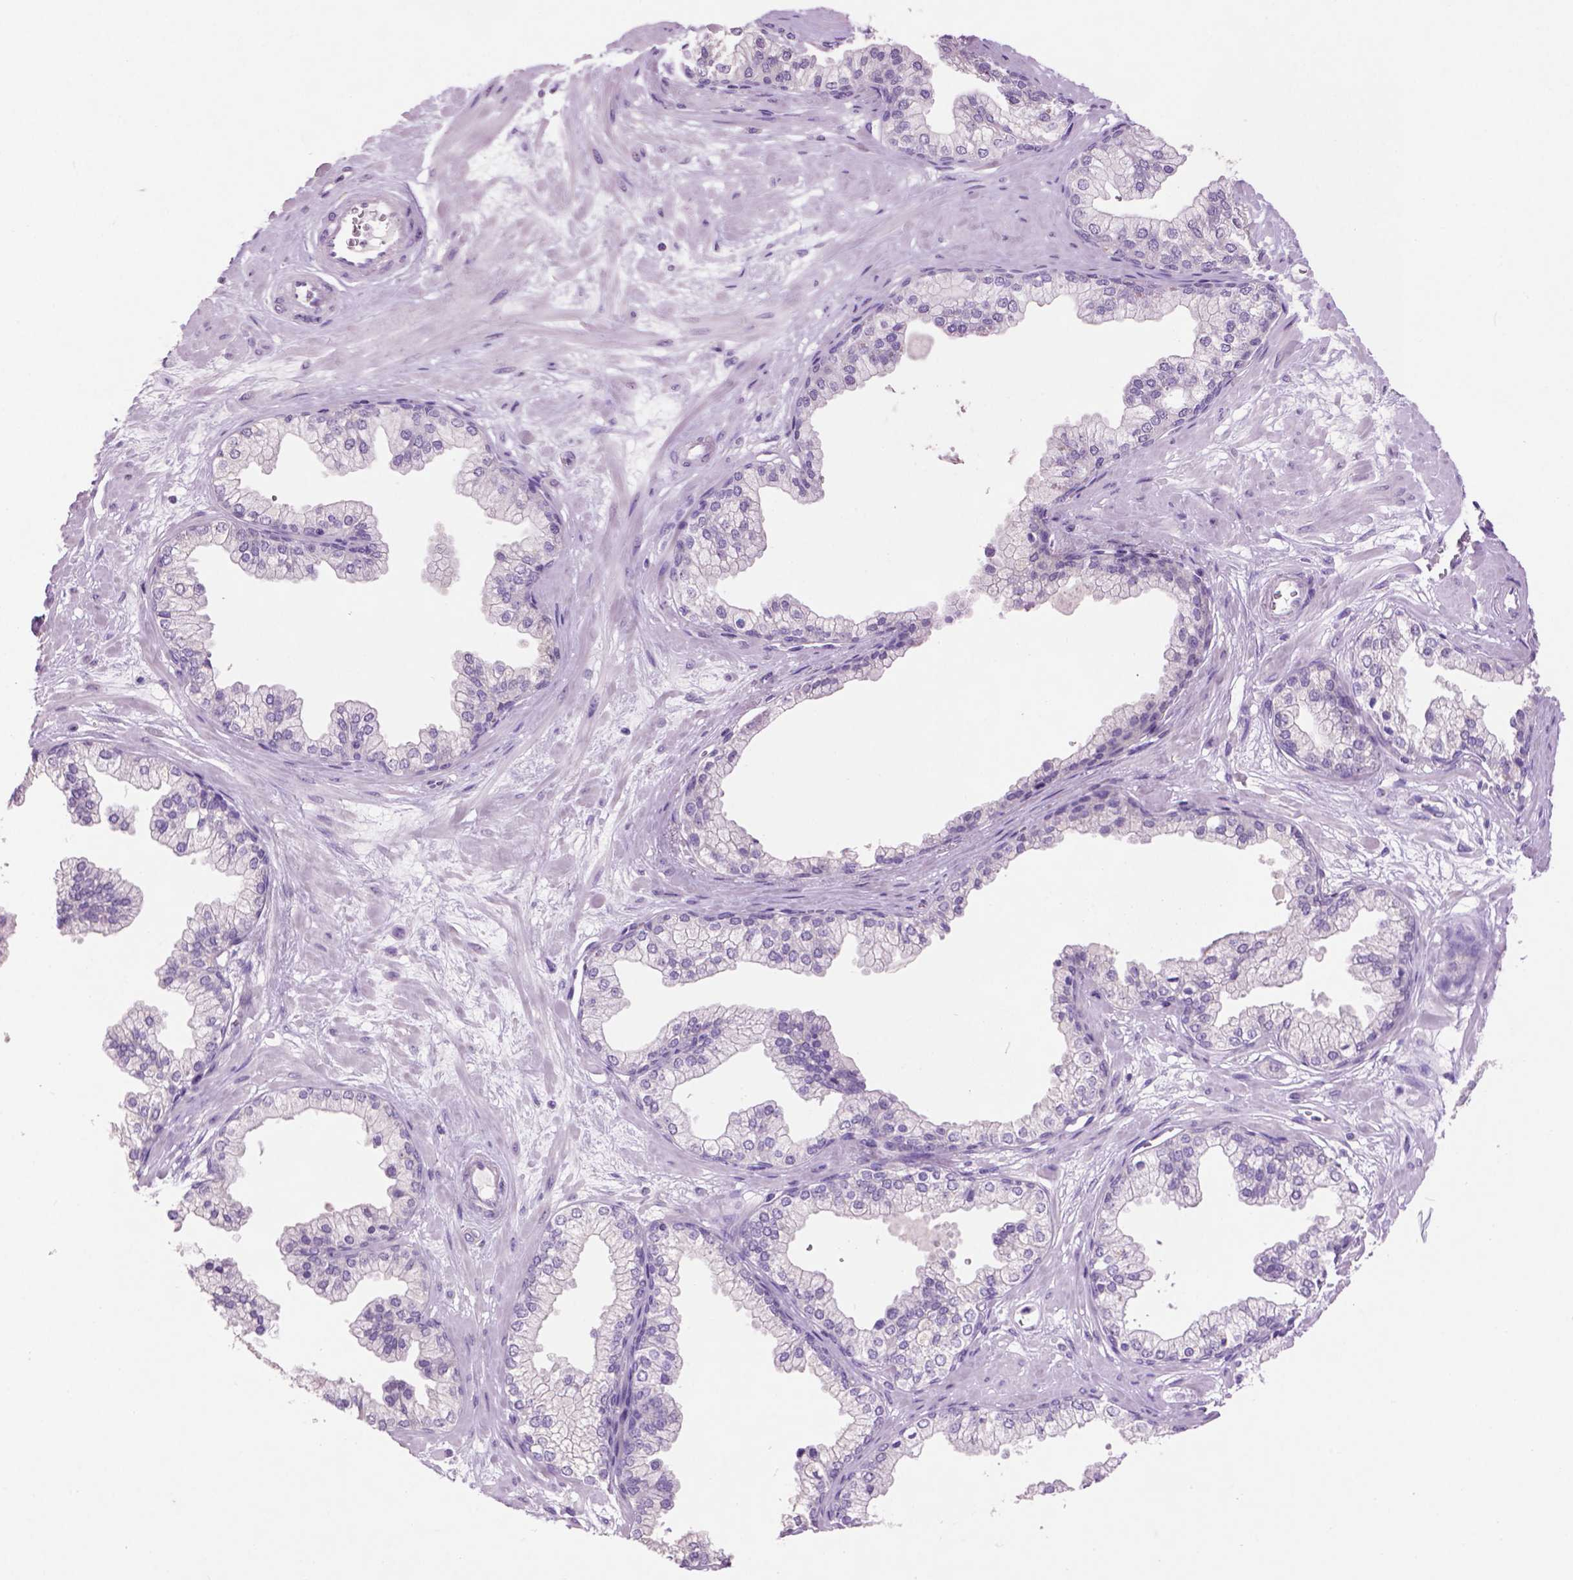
{"staining": {"intensity": "negative", "quantity": "none", "location": "none"}, "tissue": "prostate", "cell_type": "Glandular cells", "image_type": "normal", "snomed": [{"axis": "morphology", "description": "Normal tissue, NOS"}, {"axis": "topography", "description": "Prostate"}, {"axis": "topography", "description": "Peripheral nerve tissue"}], "caption": "The micrograph exhibits no significant positivity in glandular cells of prostate.", "gene": "CRYBA4", "patient": {"sex": "male", "age": 61}}